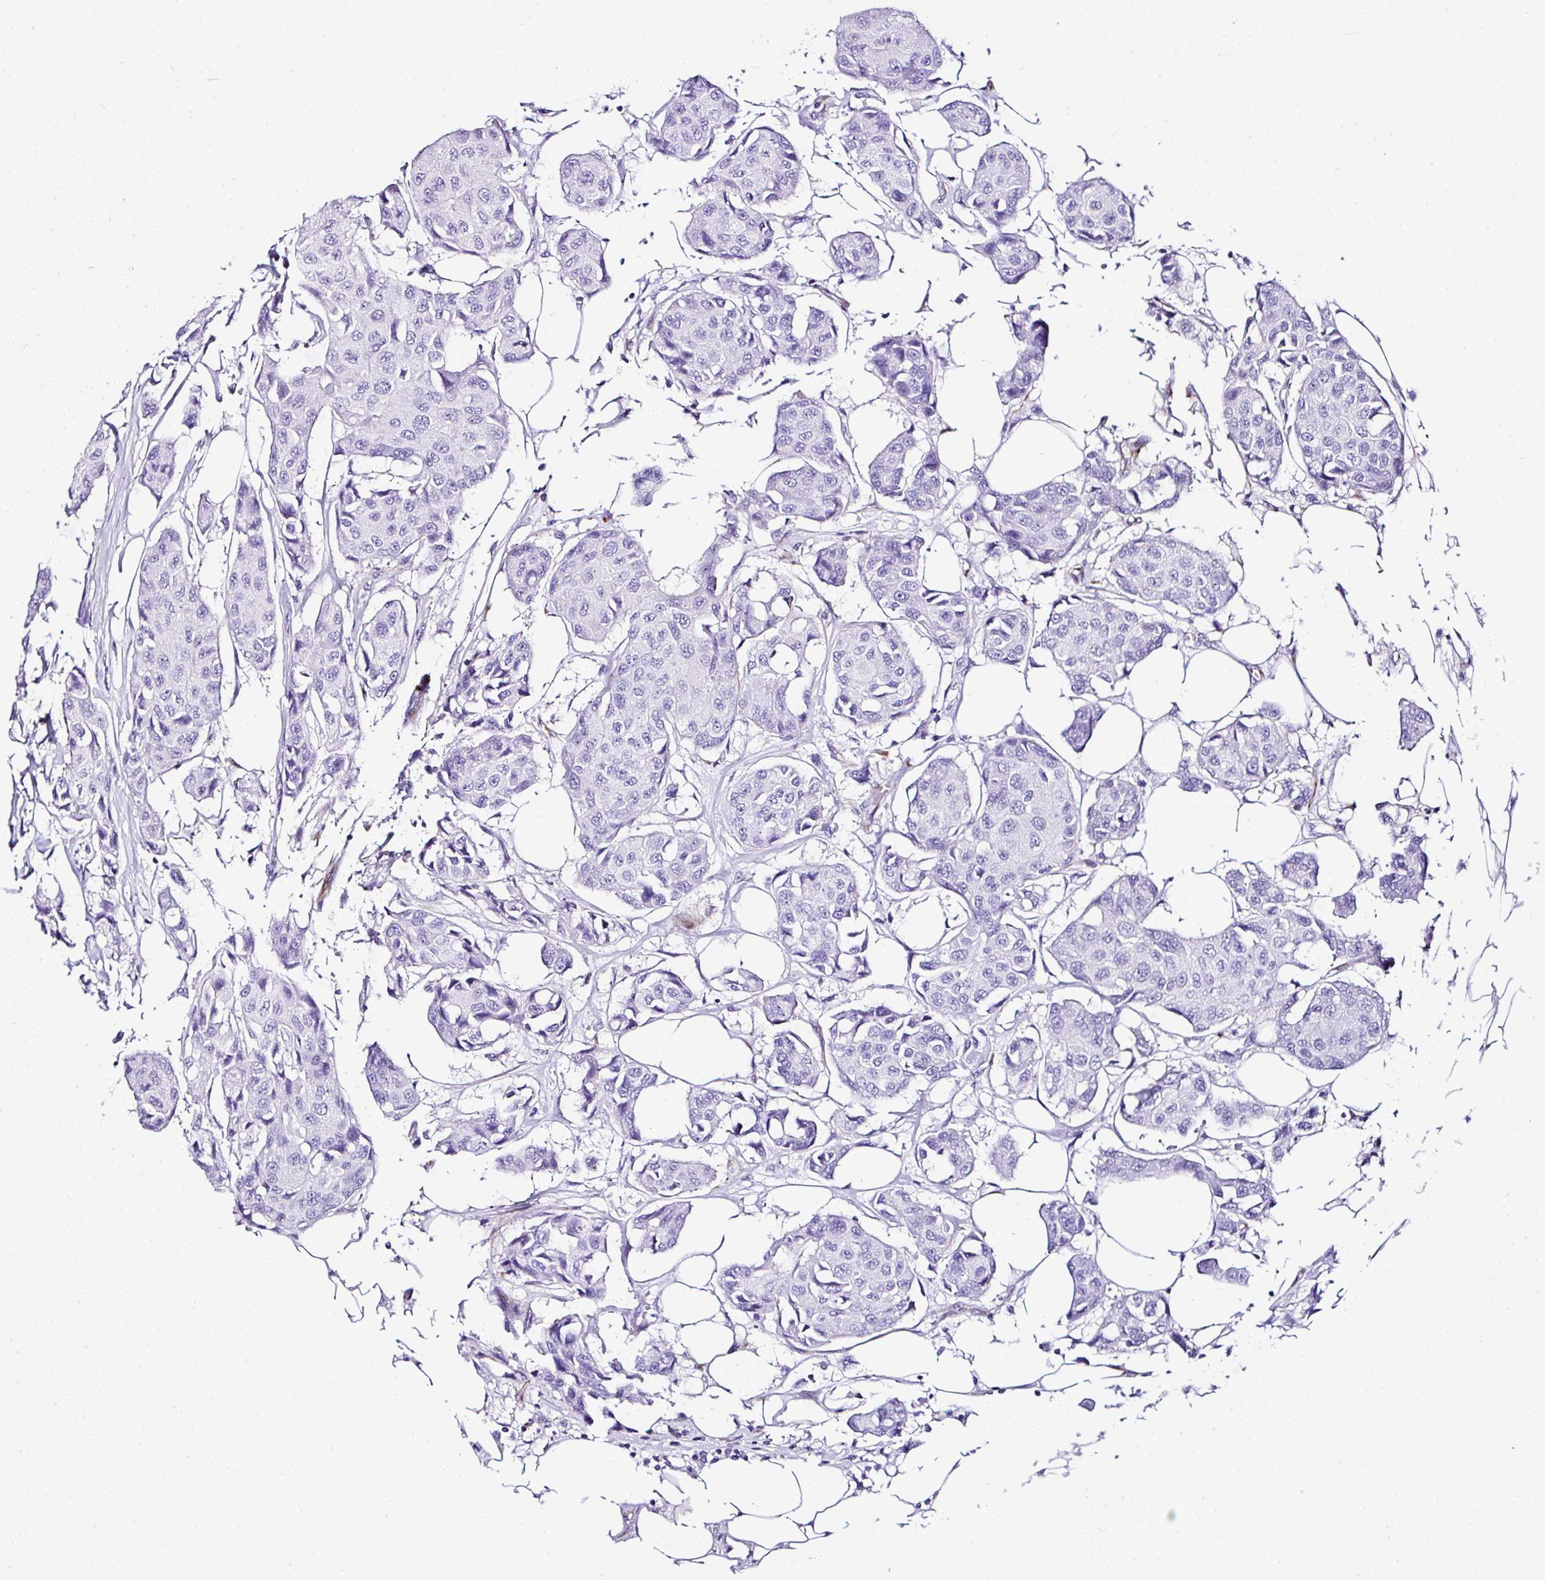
{"staining": {"intensity": "negative", "quantity": "none", "location": "none"}, "tissue": "breast cancer", "cell_type": "Tumor cells", "image_type": "cancer", "snomed": [{"axis": "morphology", "description": "Duct carcinoma"}, {"axis": "topography", "description": "Breast"}, {"axis": "topography", "description": "Lymph node"}], "caption": "The photomicrograph shows no staining of tumor cells in breast infiltrating ductal carcinoma. The staining was performed using DAB to visualize the protein expression in brown, while the nuclei were stained in blue with hematoxylin (Magnification: 20x).", "gene": "DEPDC5", "patient": {"sex": "female", "age": 80}}